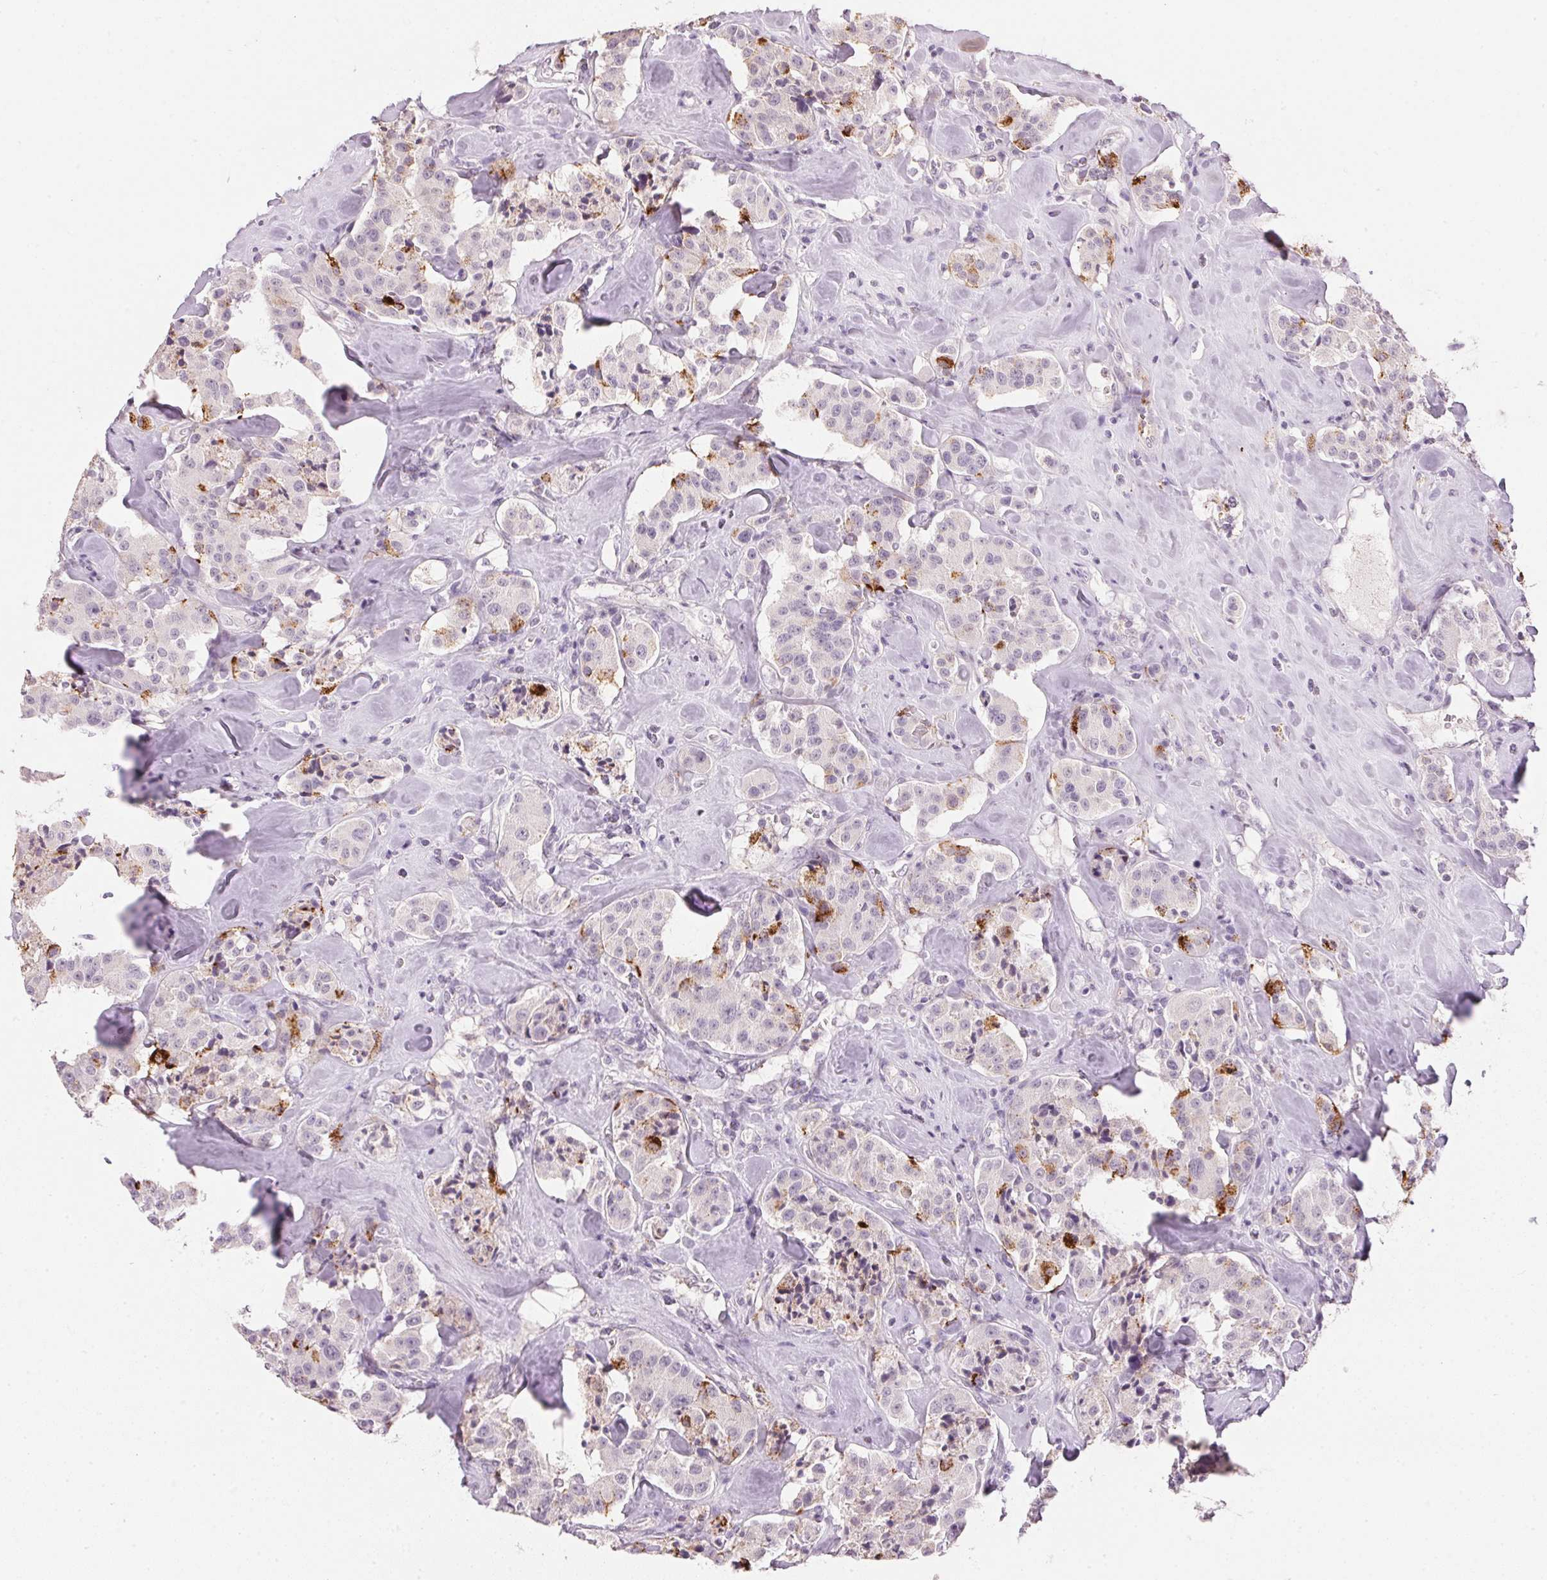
{"staining": {"intensity": "strong", "quantity": "<25%", "location": "cytoplasmic/membranous"}, "tissue": "carcinoid", "cell_type": "Tumor cells", "image_type": "cancer", "snomed": [{"axis": "morphology", "description": "Carcinoid, malignant, NOS"}, {"axis": "topography", "description": "Pancreas"}], "caption": "Human carcinoid stained with a brown dye displays strong cytoplasmic/membranous positive positivity in approximately <25% of tumor cells.", "gene": "IGFBP1", "patient": {"sex": "male", "age": 41}}